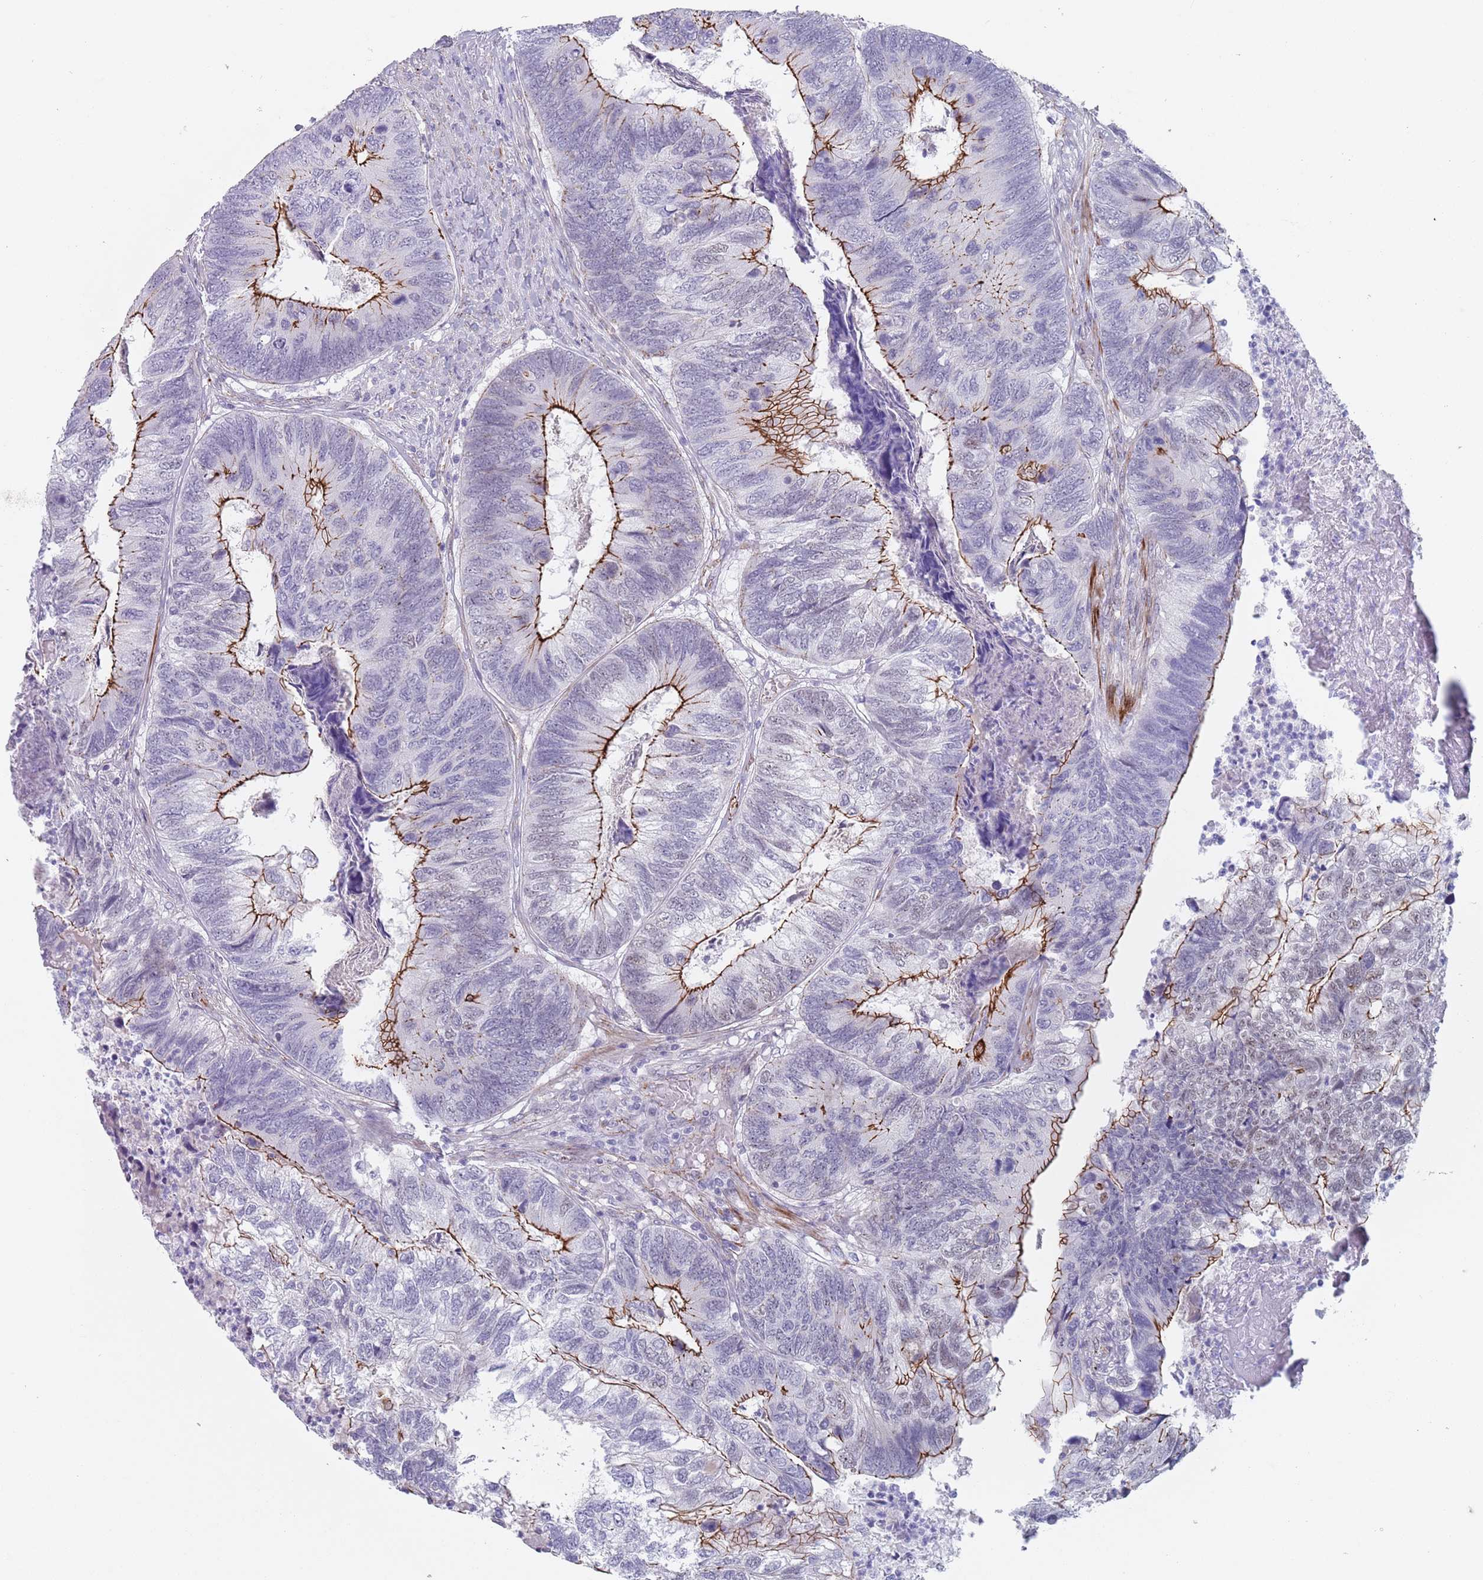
{"staining": {"intensity": "strong", "quantity": "25%-75%", "location": "cytoplasmic/membranous"}, "tissue": "colorectal cancer", "cell_type": "Tumor cells", "image_type": "cancer", "snomed": [{"axis": "morphology", "description": "Adenocarcinoma, NOS"}, {"axis": "topography", "description": "Colon"}], "caption": "Strong cytoplasmic/membranous positivity is appreciated in about 25%-75% of tumor cells in colorectal cancer.", "gene": "OR5A2", "patient": {"sex": "female", "age": 67}}